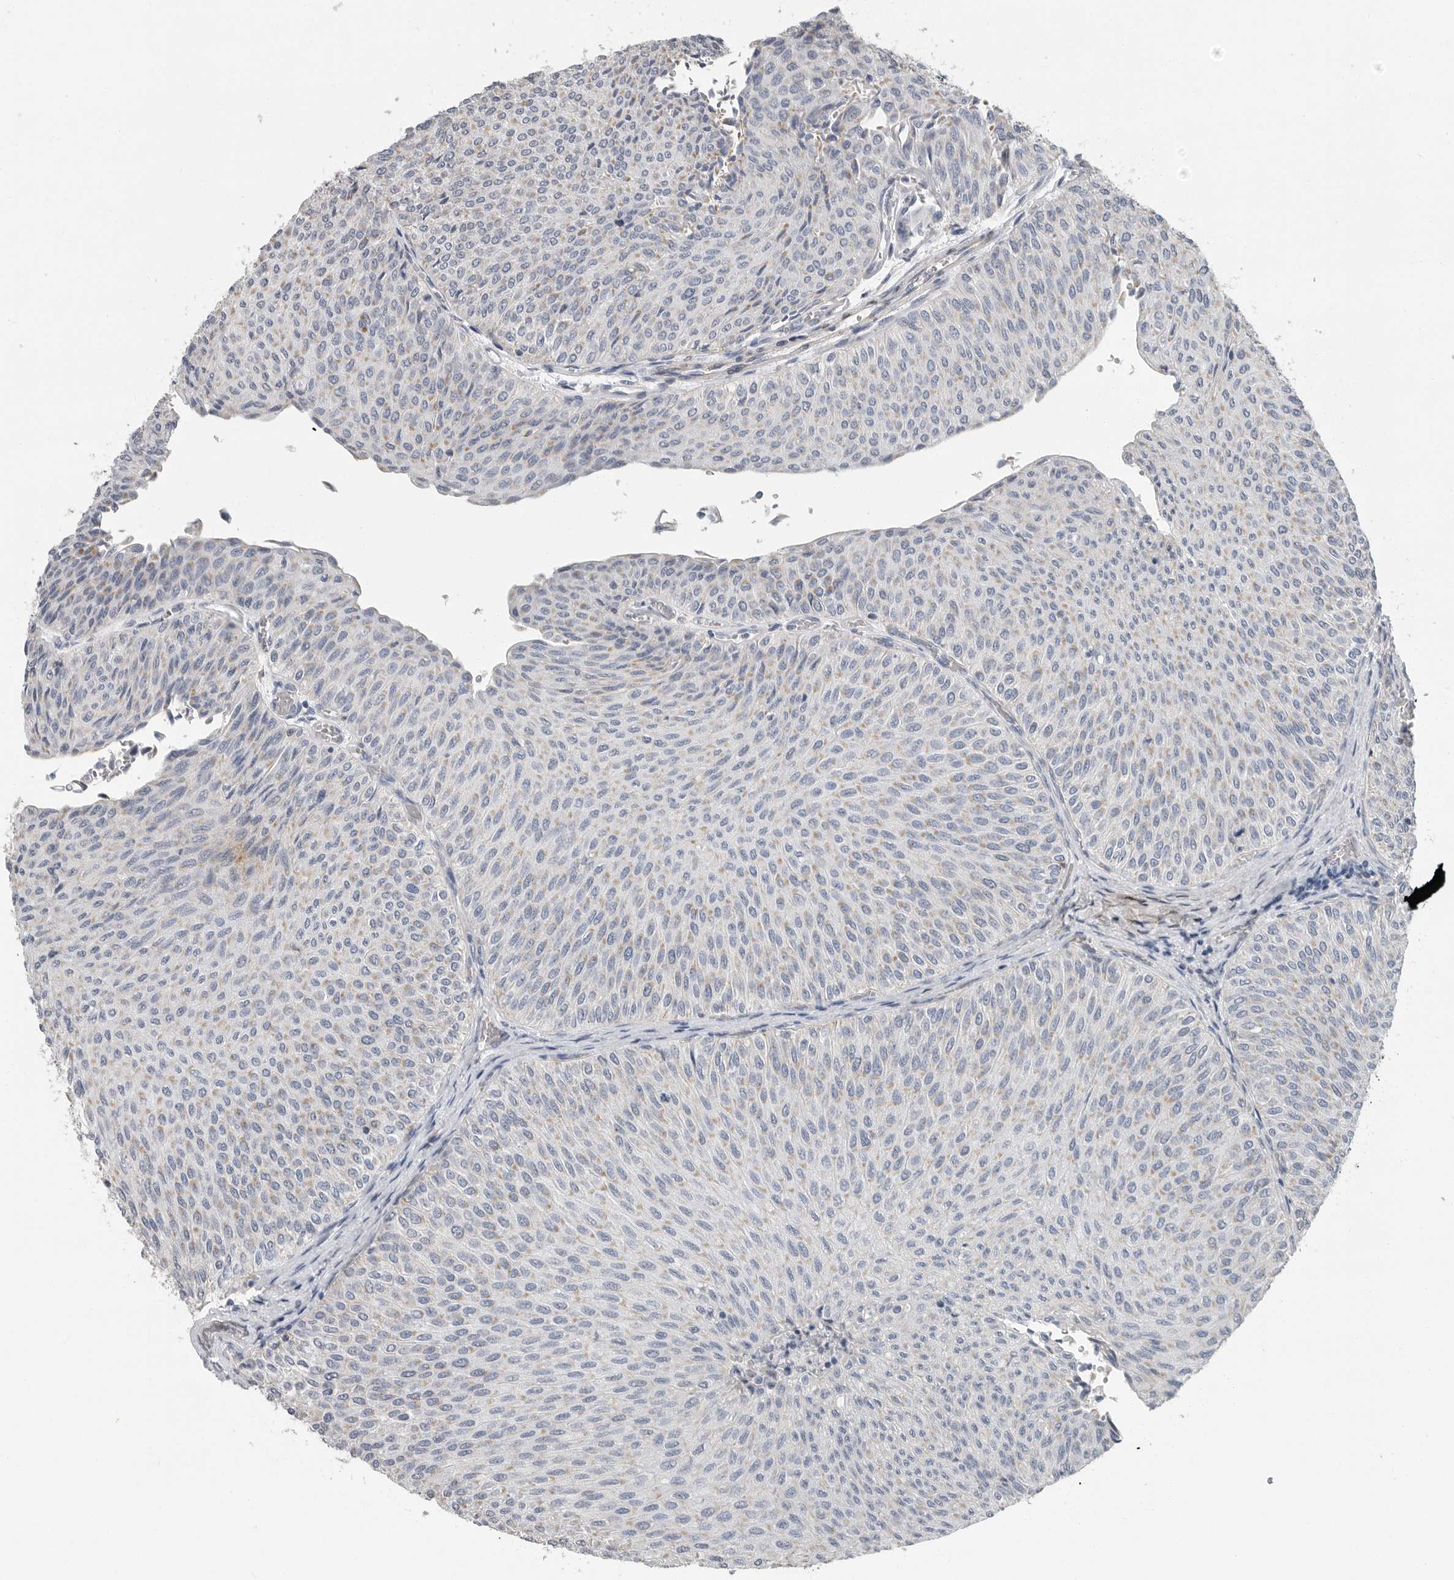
{"staining": {"intensity": "negative", "quantity": "none", "location": "none"}, "tissue": "urothelial cancer", "cell_type": "Tumor cells", "image_type": "cancer", "snomed": [{"axis": "morphology", "description": "Urothelial carcinoma, Low grade"}, {"axis": "topography", "description": "Urinary bladder"}], "caption": "IHC of human urothelial carcinoma (low-grade) shows no staining in tumor cells.", "gene": "PLN", "patient": {"sex": "male", "age": 78}}